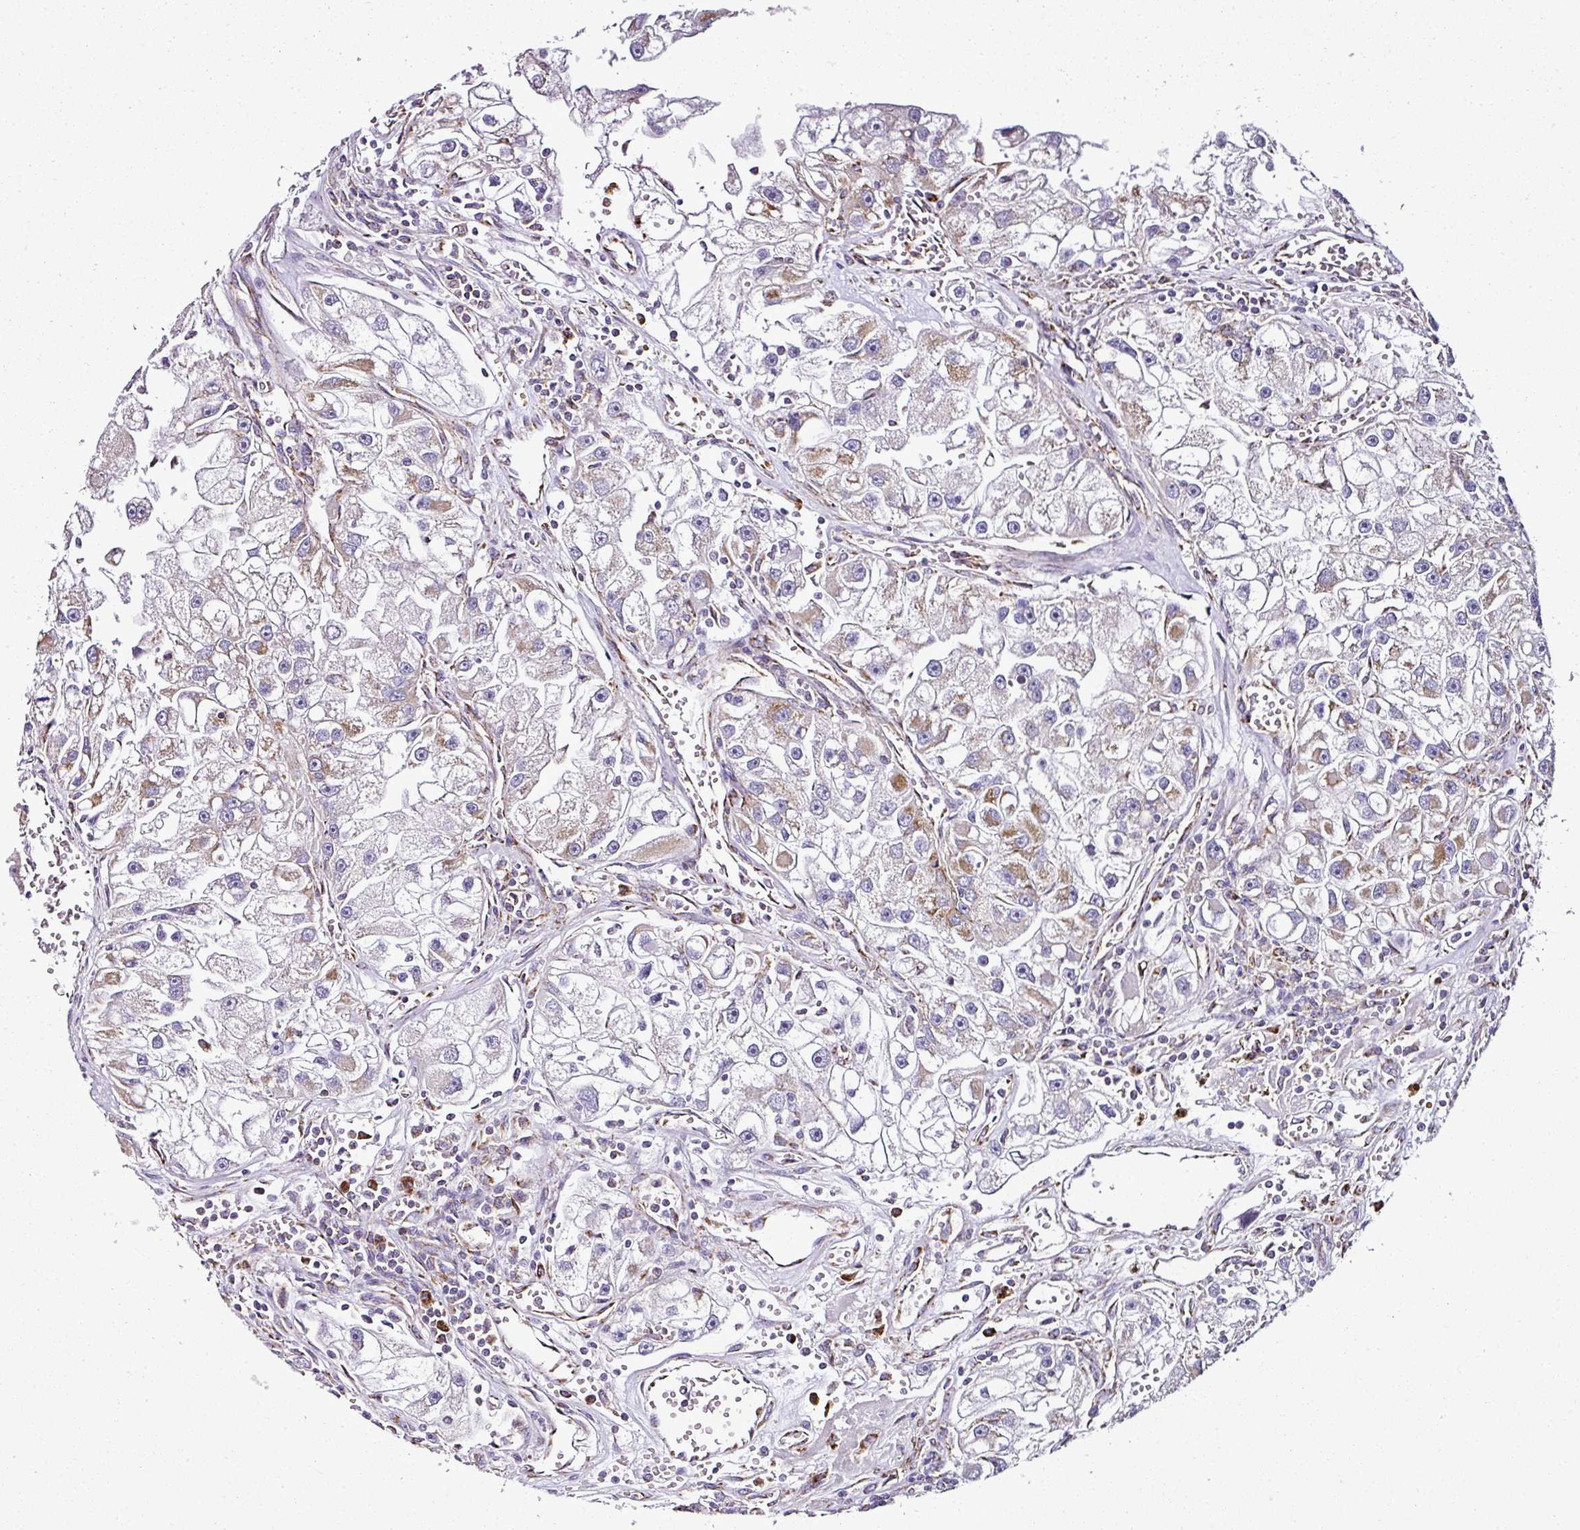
{"staining": {"intensity": "moderate", "quantity": "25%-75%", "location": "cytoplasmic/membranous"}, "tissue": "renal cancer", "cell_type": "Tumor cells", "image_type": "cancer", "snomed": [{"axis": "morphology", "description": "Adenocarcinoma, NOS"}, {"axis": "topography", "description": "Kidney"}], "caption": "Moderate cytoplasmic/membranous positivity for a protein is present in approximately 25%-75% of tumor cells of renal cancer using IHC.", "gene": "DPAGT1", "patient": {"sex": "male", "age": 63}}